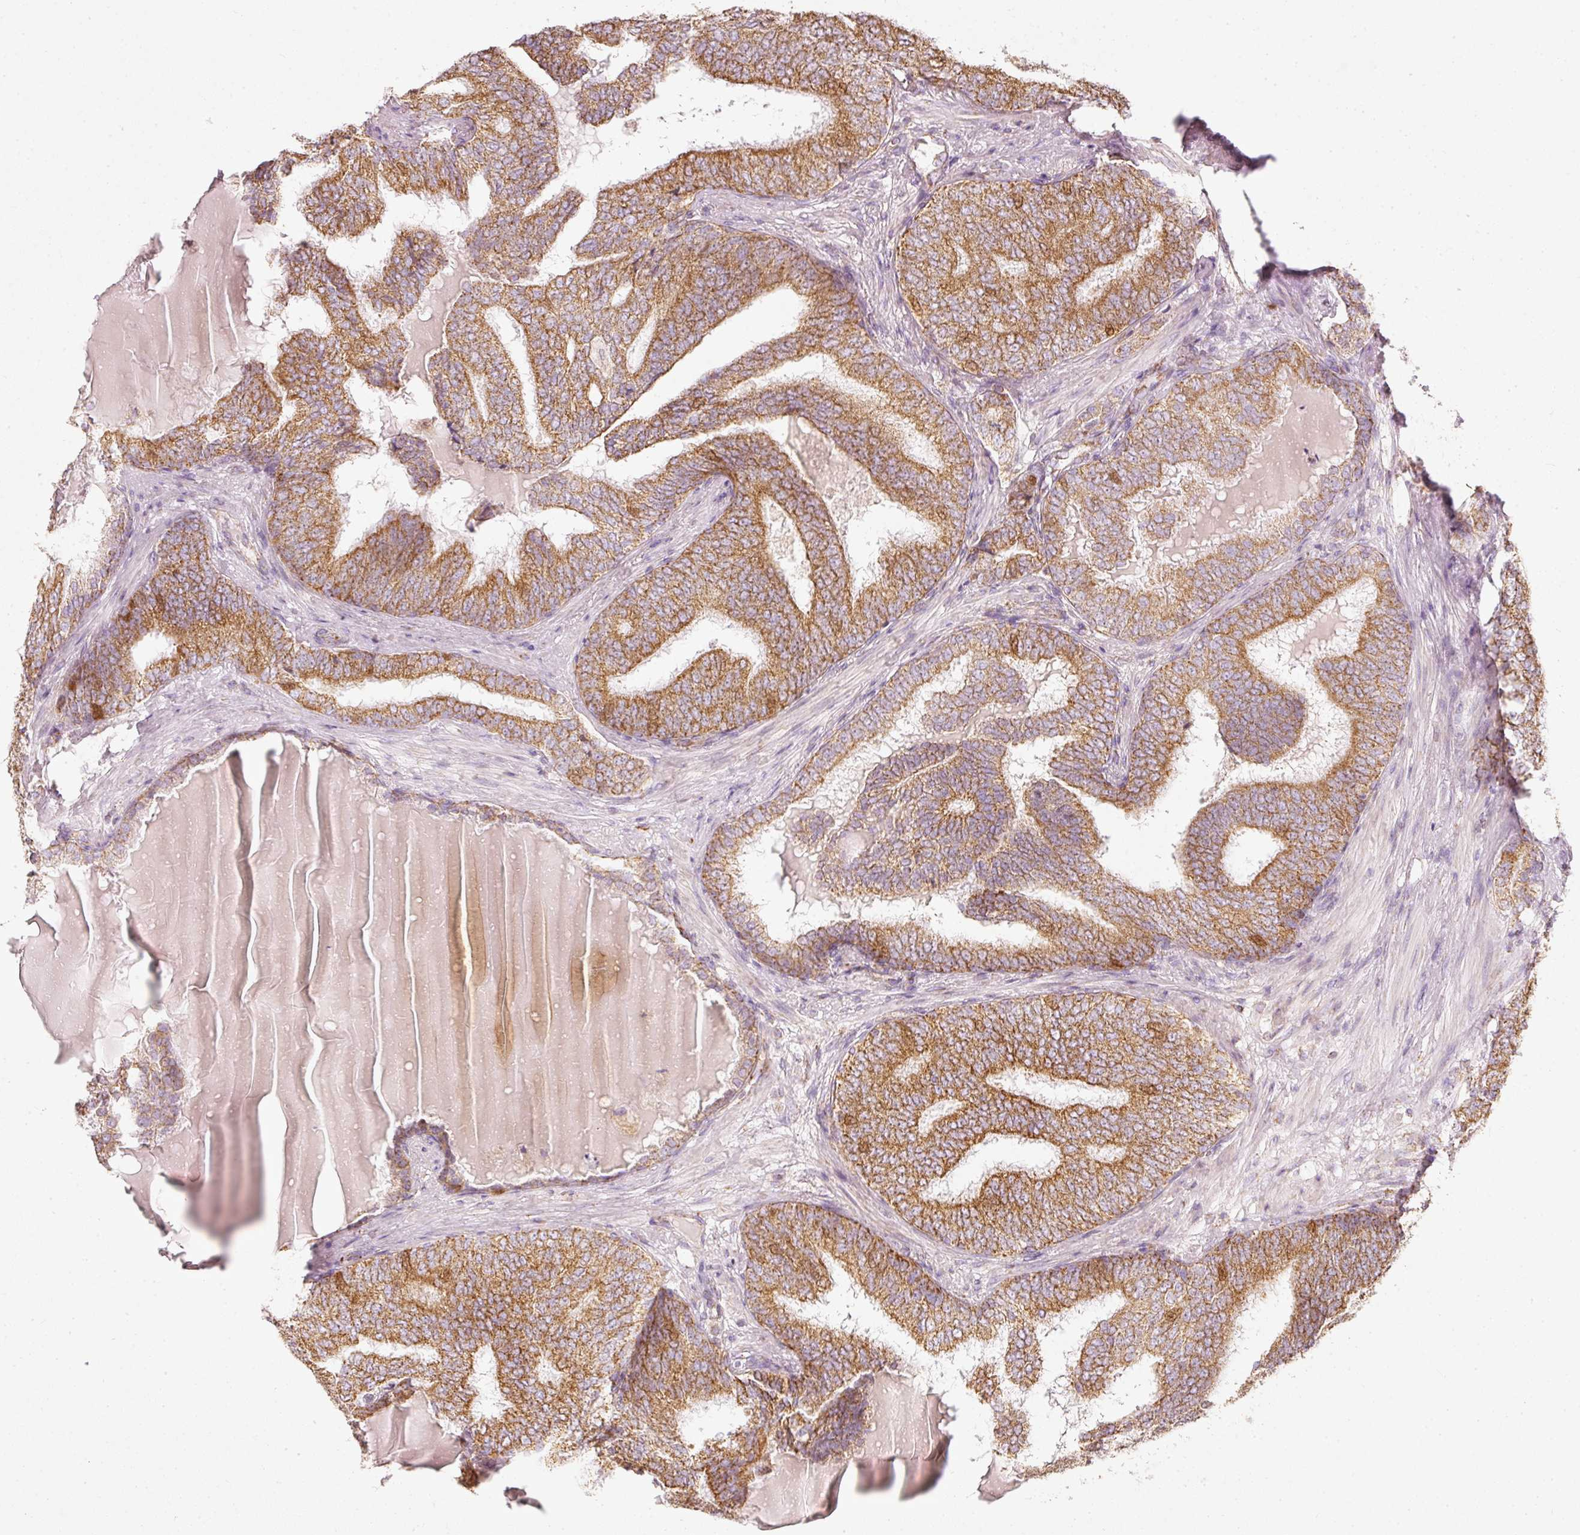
{"staining": {"intensity": "moderate", "quantity": ">75%", "location": "cytoplasmic/membranous"}, "tissue": "prostate cancer", "cell_type": "Tumor cells", "image_type": "cancer", "snomed": [{"axis": "morphology", "description": "Adenocarcinoma, High grade"}, {"axis": "topography", "description": "Prostate"}], "caption": "The histopathology image shows a brown stain indicating the presence of a protein in the cytoplasmic/membranous of tumor cells in prostate cancer (adenocarcinoma (high-grade)).", "gene": "DUT", "patient": {"sex": "male", "age": 72}}